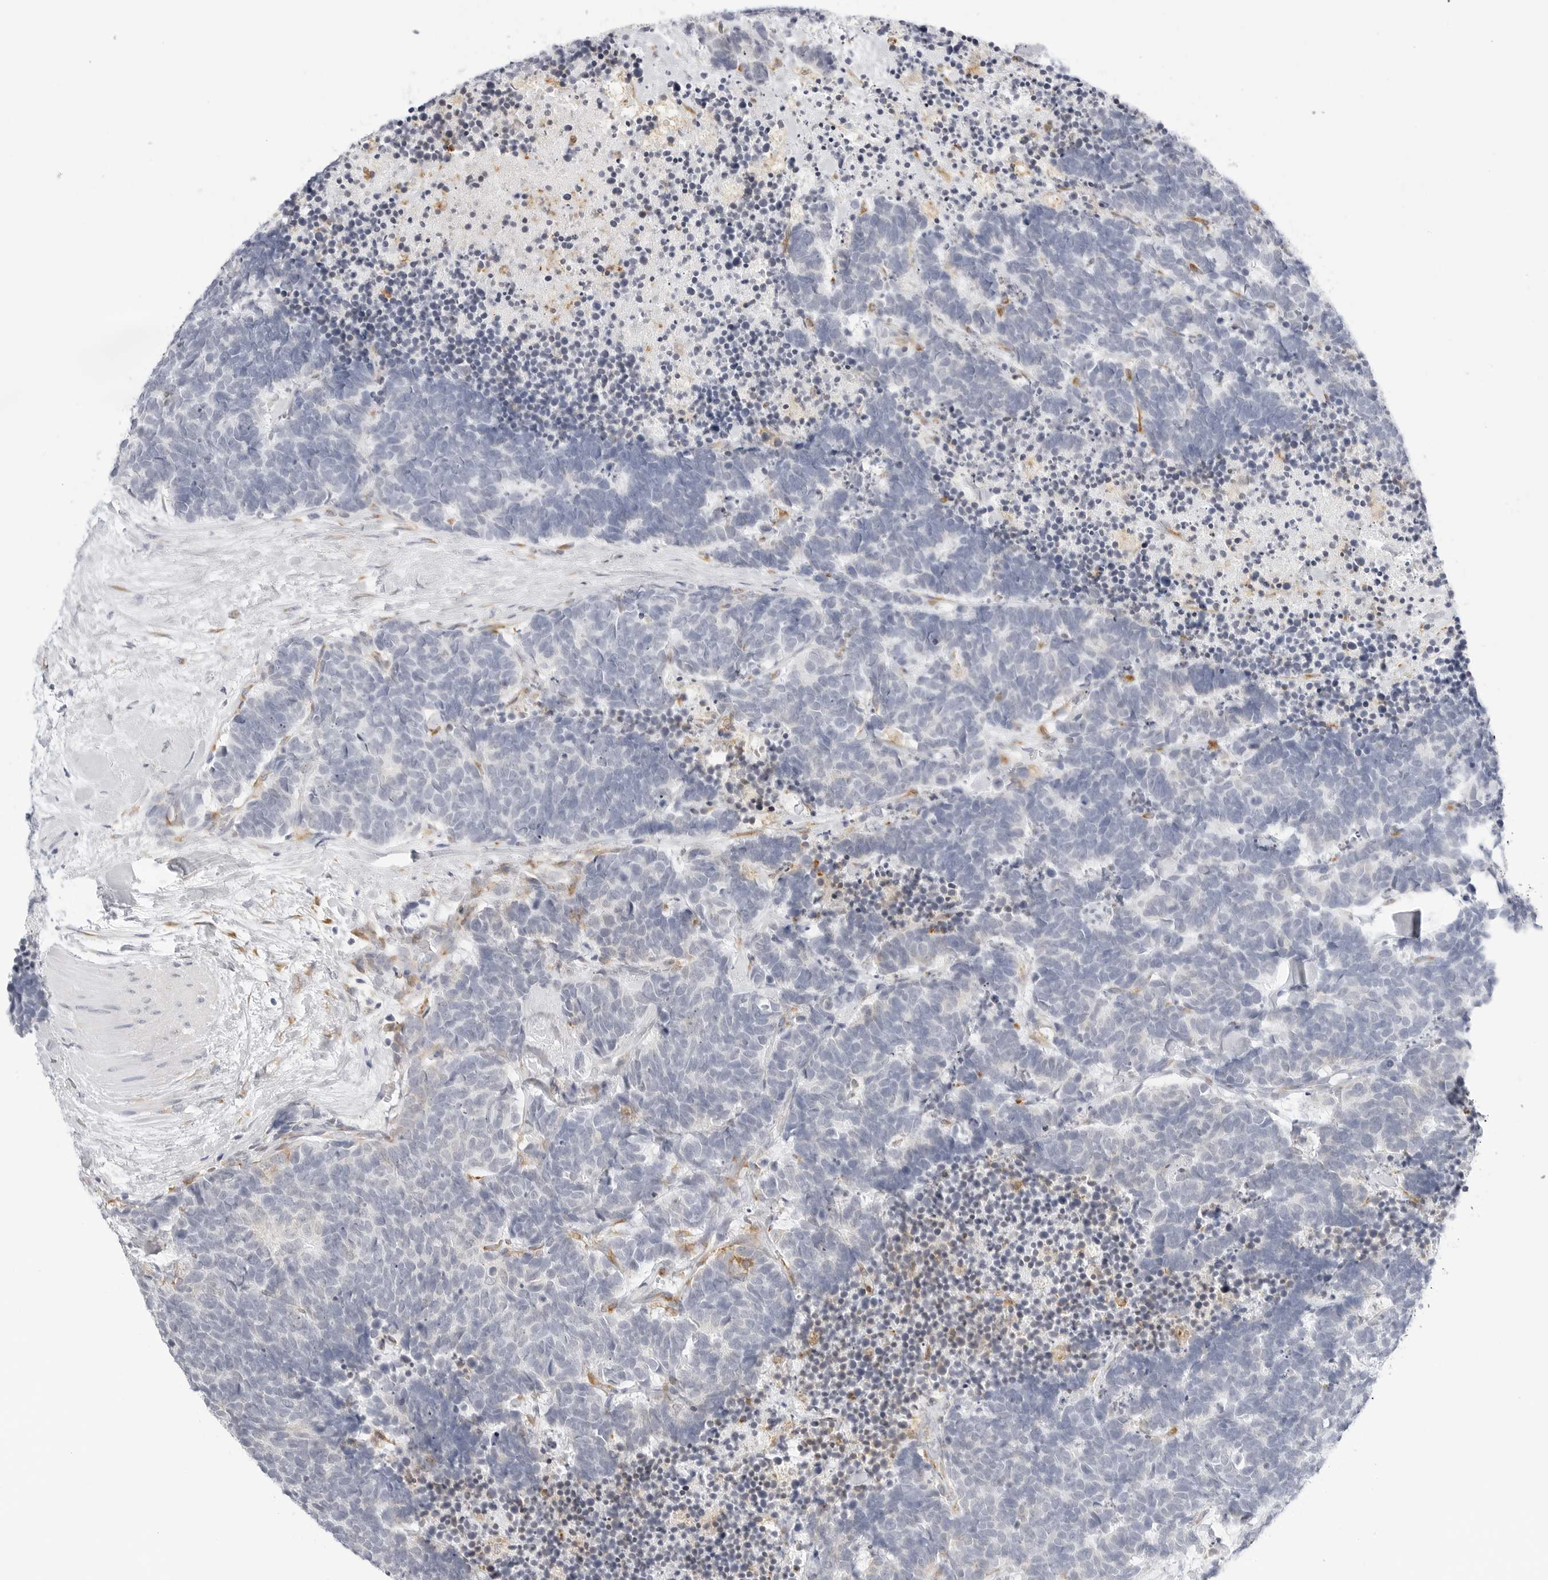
{"staining": {"intensity": "negative", "quantity": "none", "location": "none"}, "tissue": "carcinoid", "cell_type": "Tumor cells", "image_type": "cancer", "snomed": [{"axis": "morphology", "description": "Carcinoma, NOS"}, {"axis": "morphology", "description": "Carcinoid, malignant, NOS"}, {"axis": "topography", "description": "Urinary bladder"}], "caption": "There is no significant staining in tumor cells of malignant carcinoid. (DAB immunohistochemistry with hematoxylin counter stain).", "gene": "THEM4", "patient": {"sex": "male", "age": 57}}